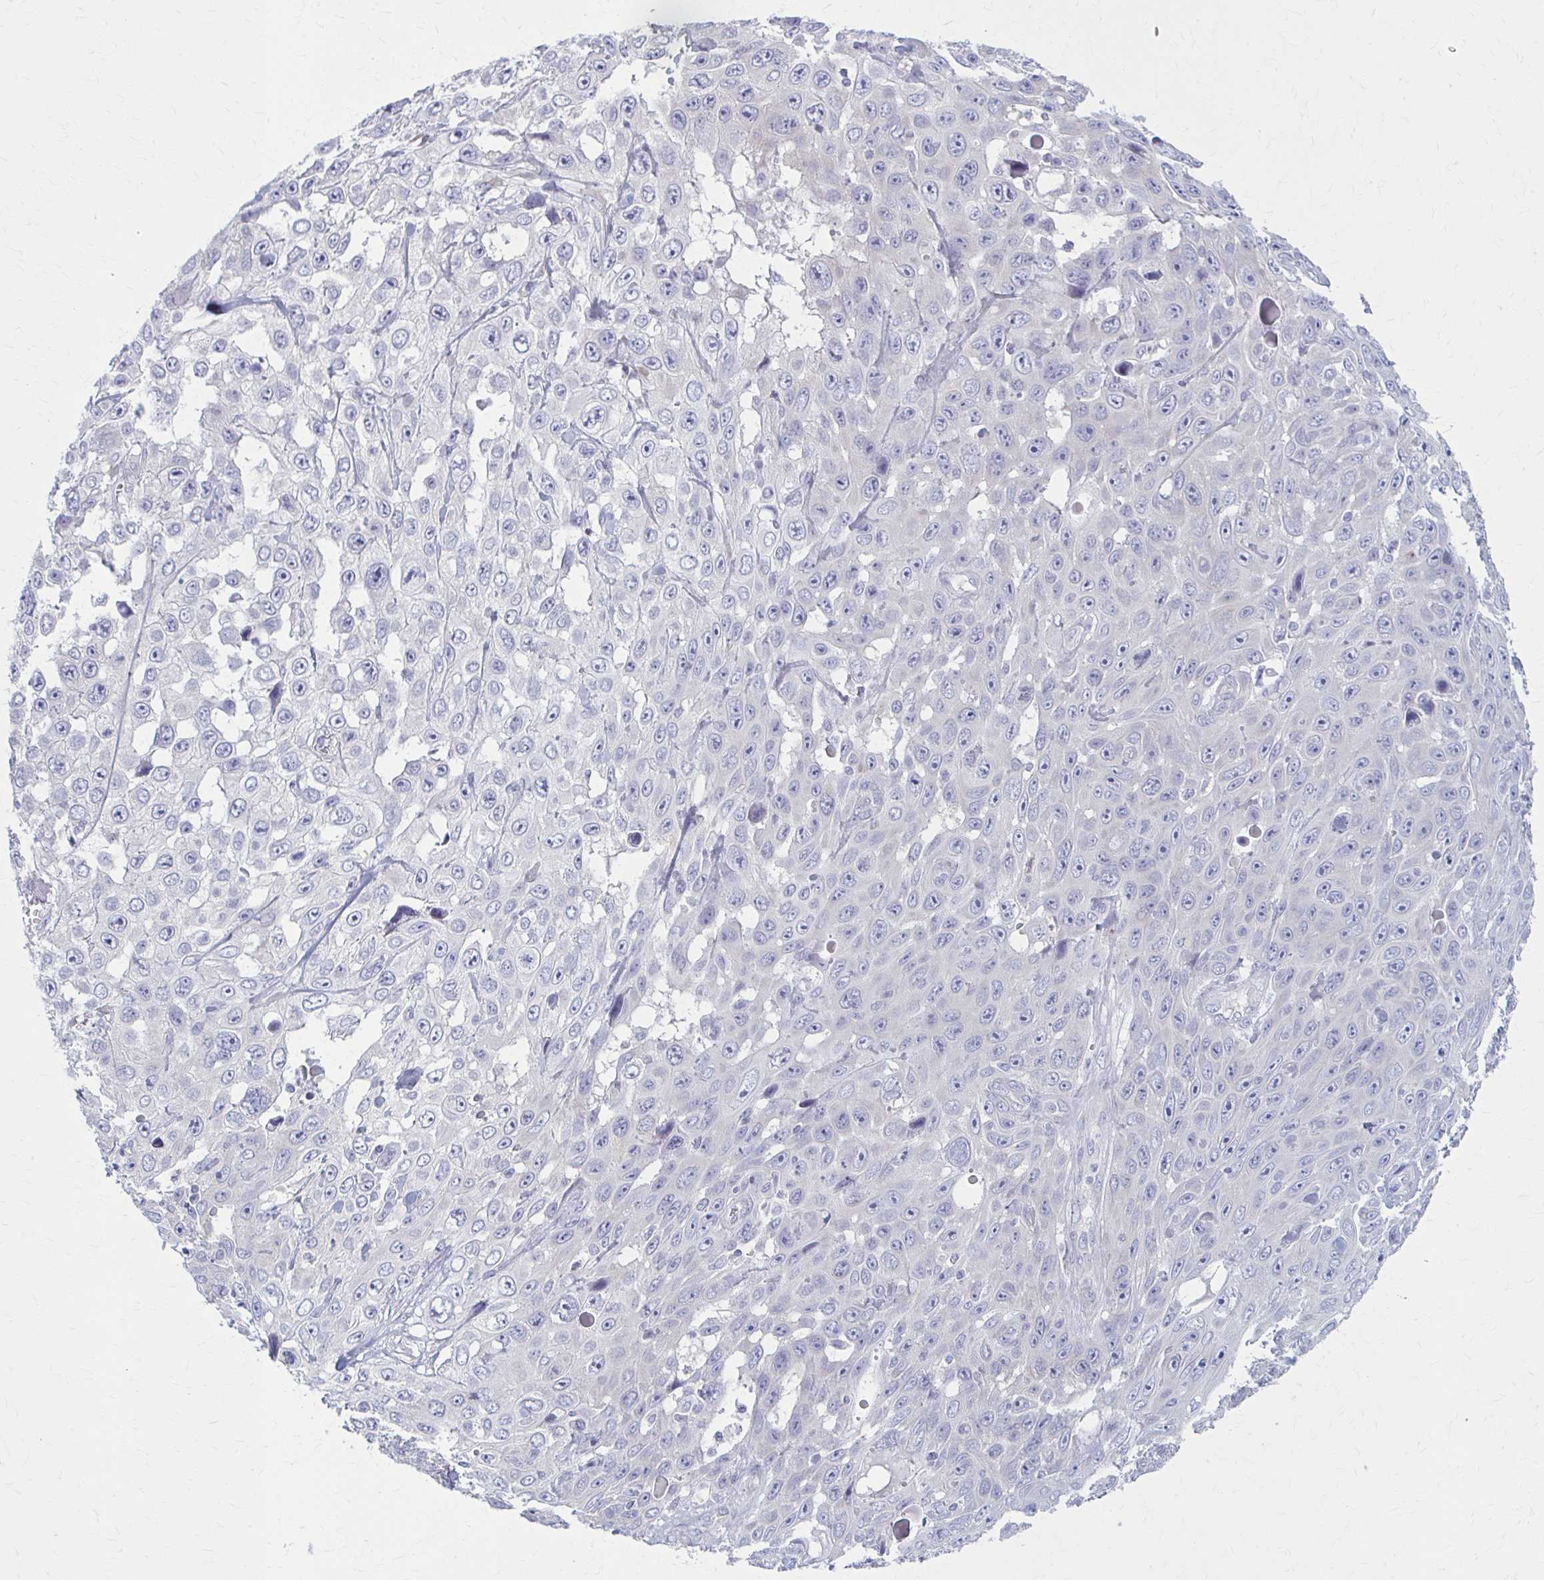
{"staining": {"intensity": "negative", "quantity": "none", "location": "none"}, "tissue": "skin cancer", "cell_type": "Tumor cells", "image_type": "cancer", "snomed": [{"axis": "morphology", "description": "Squamous cell carcinoma, NOS"}, {"axis": "topography", "description": "Skin"}], "caption": "Histopathology image shows no significant protein expression in tumor cells of skin cancer (squamous cell carcinoma).", "gene": "PRKRA", "patient": {"sex": "male", "age": 82}}